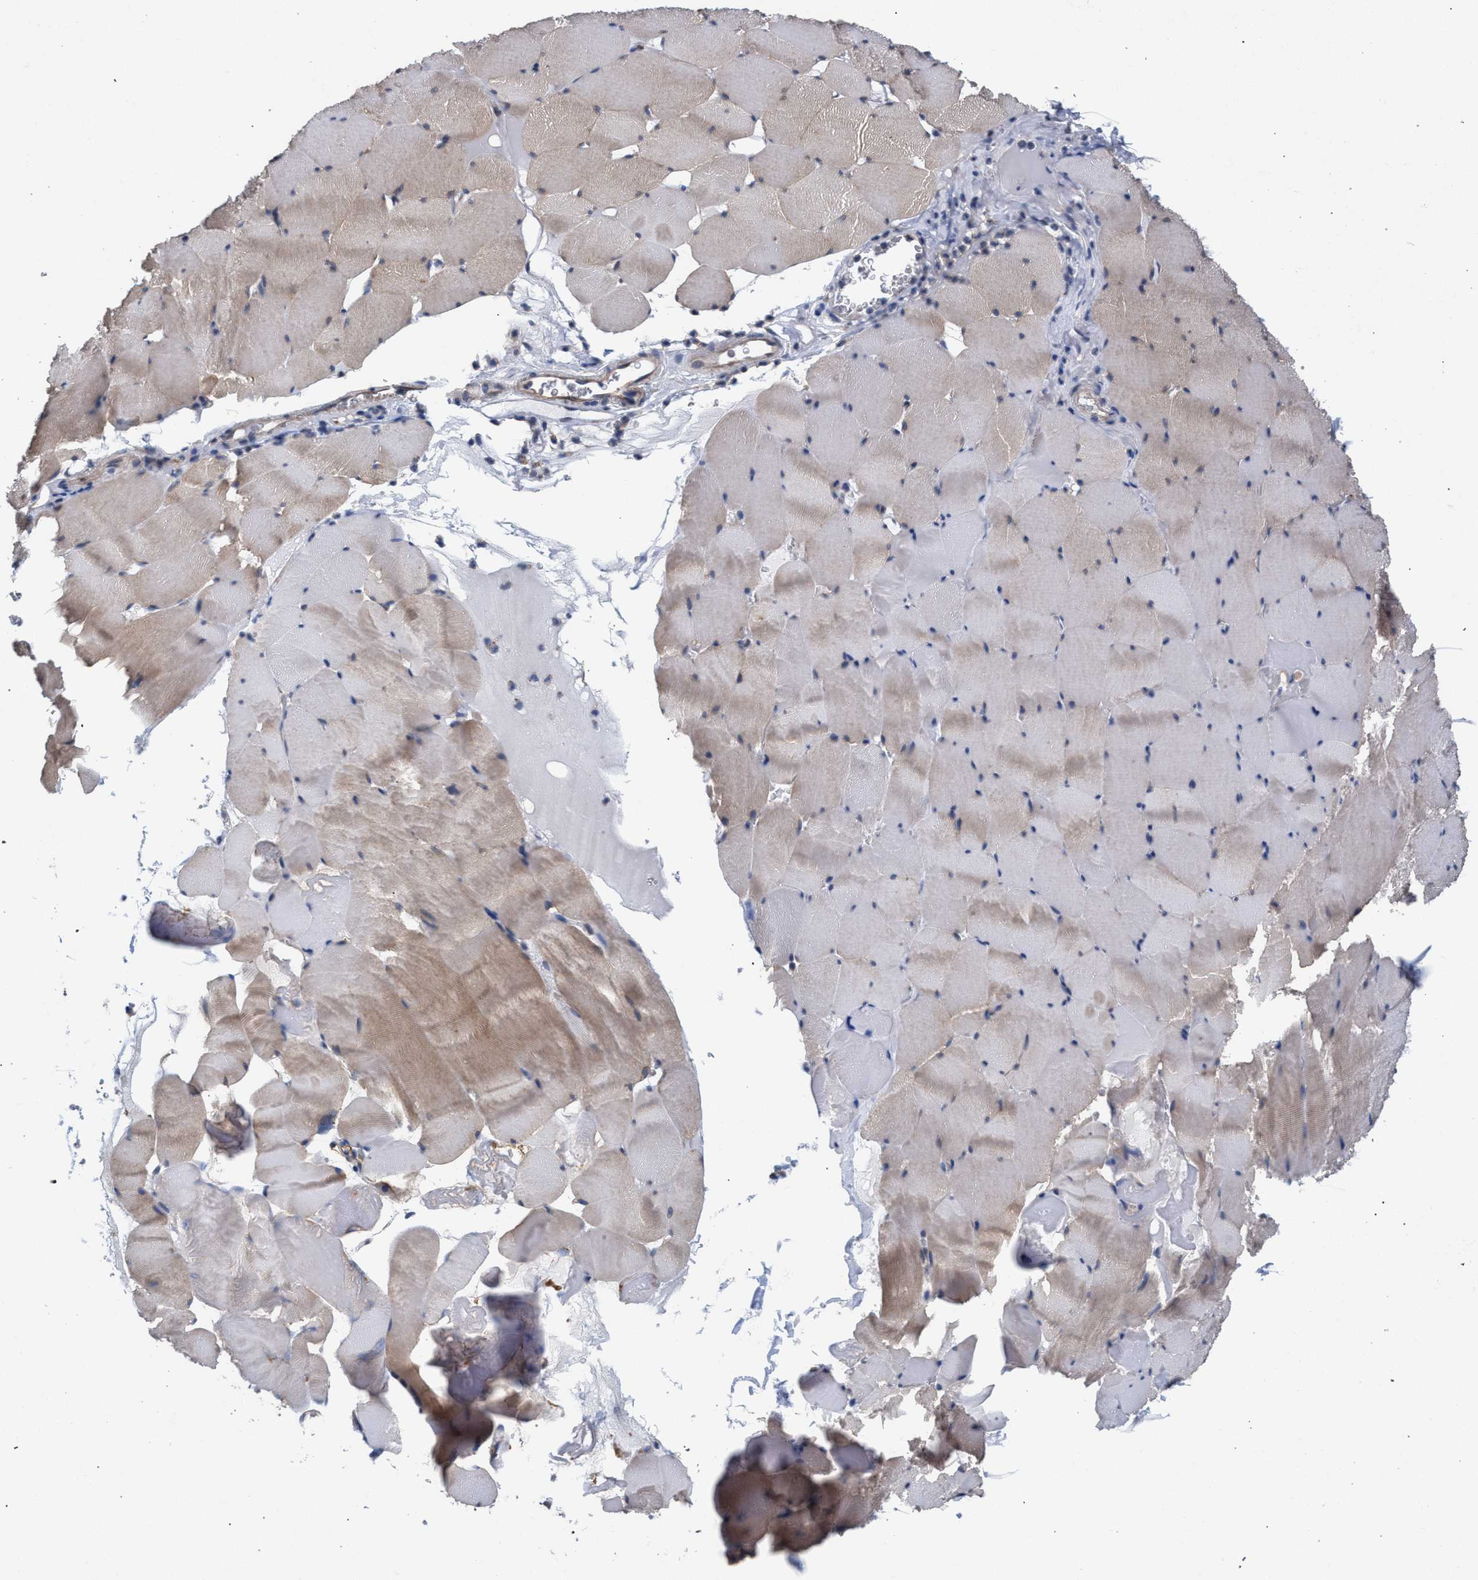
{"staining": {"intensity": "moderate", "quantity": "25%-75%", "location": "cytoplasmic/membranous"}, "tissue": "skeletal muscle", "cell_type": "Myocytes", "image_type": "normal", "snomed": [{"axis": "morphology", "description": "Normal tissue, NOS"}, {"axis": "topography", "description": "Skeletal muscle"}], "caption": "A brown stain labels moderate cytoplasmic/membranous staining of a protein in myocytes of normal human skeletal muscle. Using DAB (brown) and hematoxylin (blue) stains, captured at high magnification using brightfield microscopy.", "gene": "ARPC5L", "patient": {"sex": "male", "age": 62}}